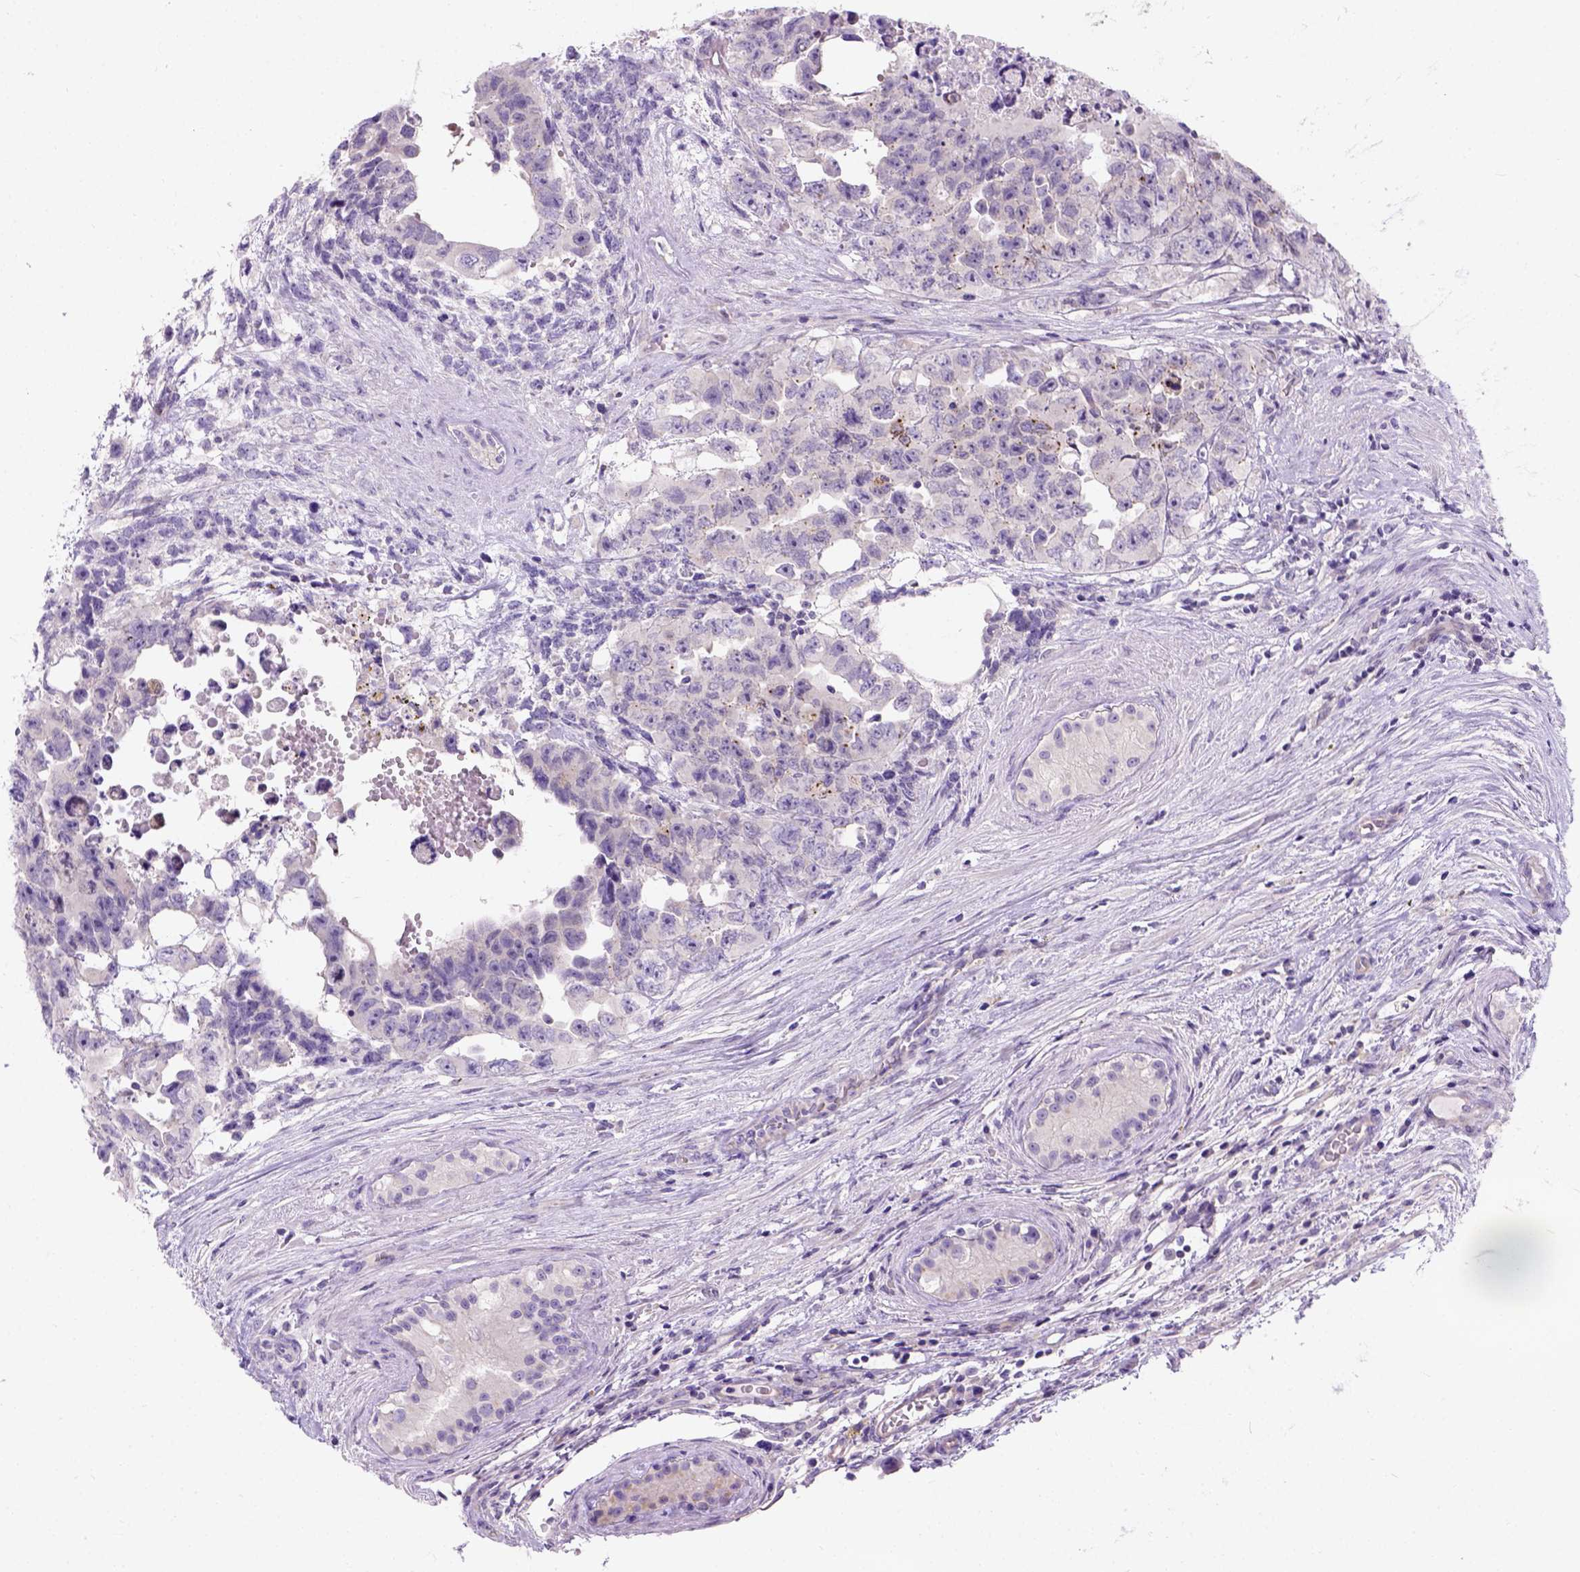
{"staining": {"intensity": "strong", "quantity": "<25%", "location": "cytoplasmic/membranous"}, "tissue": "testis cancer", "cell_type": "Tumor cells", "image_type": "cancer", "snomed": [{"axis": "morphology", "description": "Carcinoma, Embryonal, NOS"}, {"axis": "topography", "description": "Testis"}], "caption": "IHC of testis cancer exhibits medium levels of strong cytoplasmic/membranous expression in approximately <25% of tumor cells.", "gene": "C20orf144", "patient": {"sex": "male", "age": 24}}